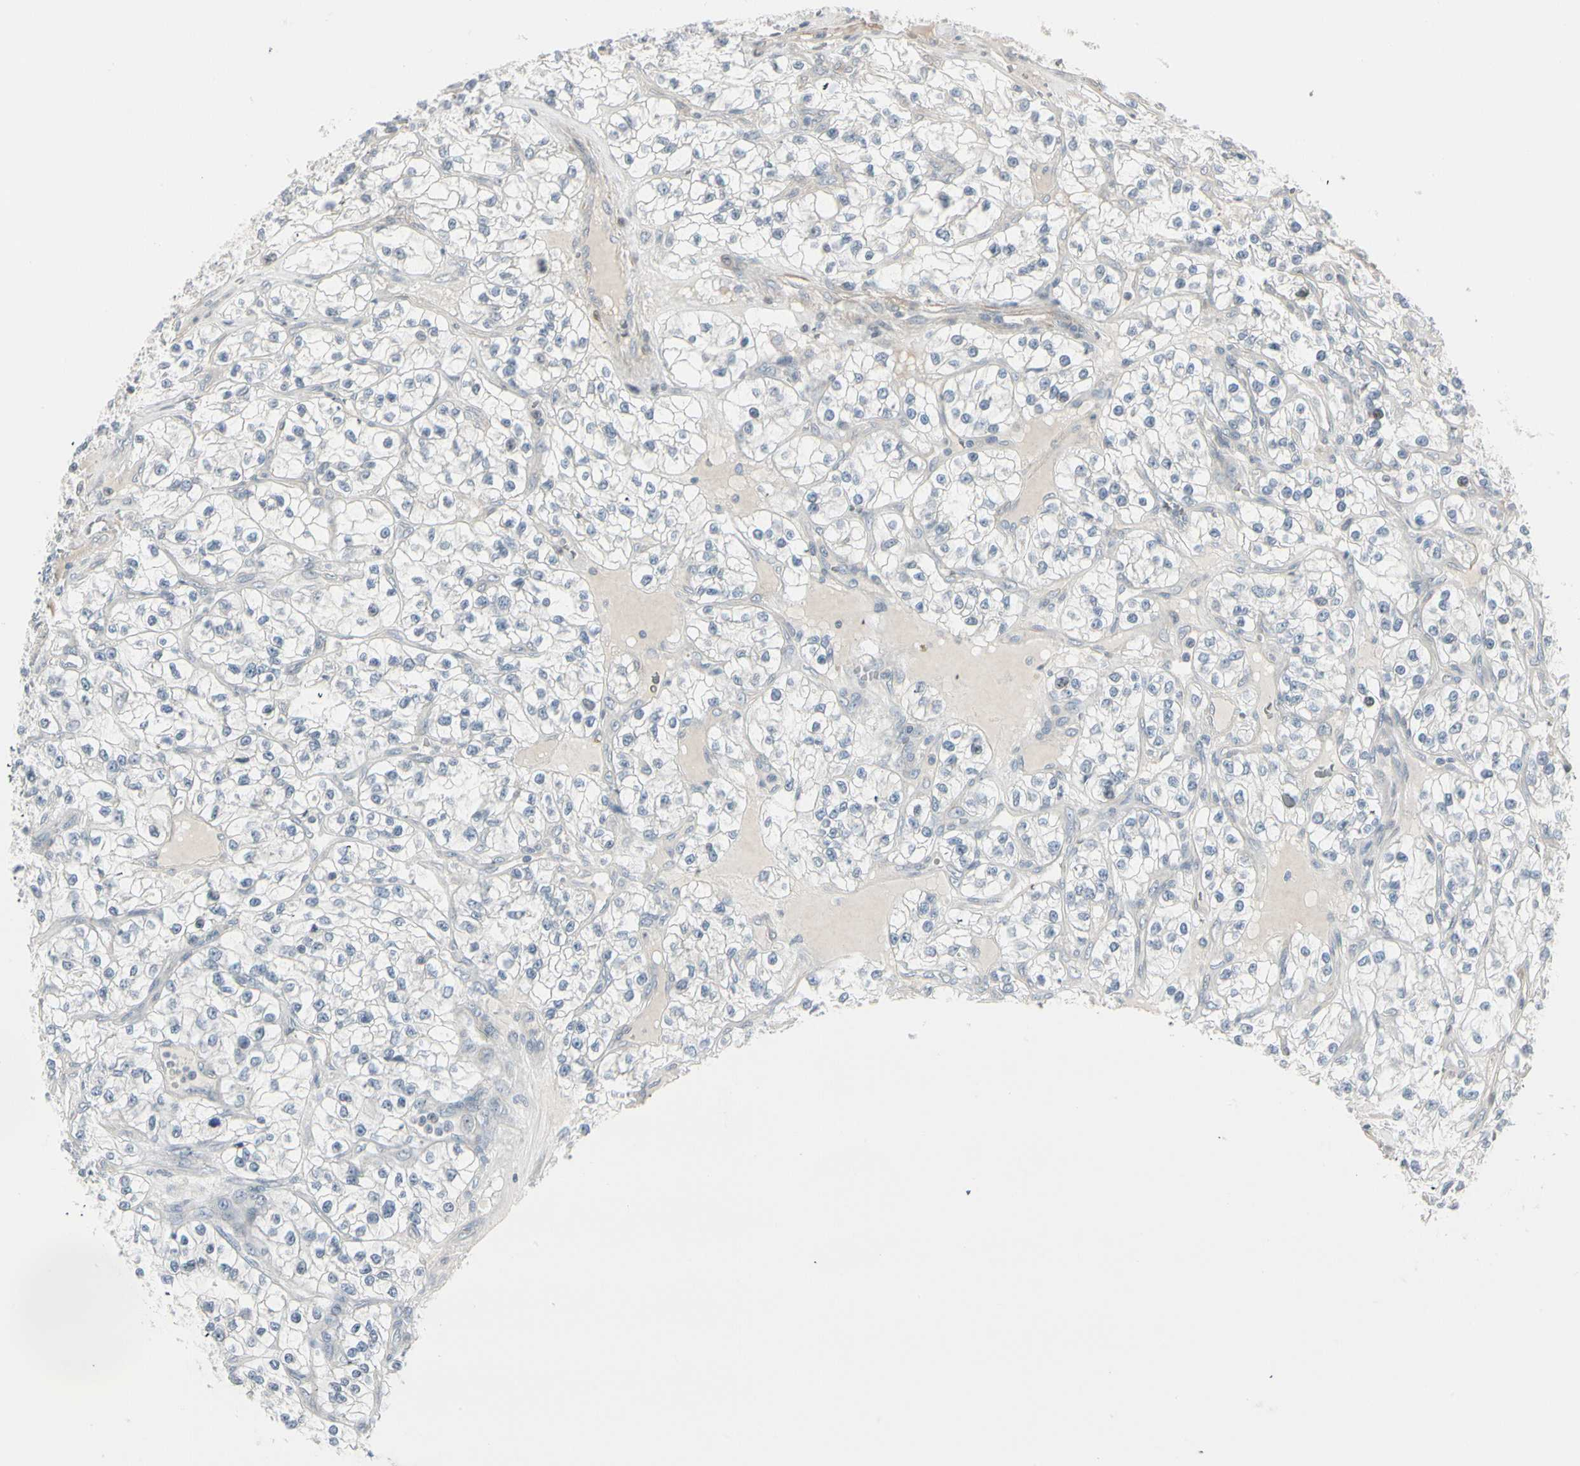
{"staining": {"intensity": "negative", "quantity": "none", "location": "none"}, "tissue": "renal cancer", "cell_type": "Tumor cells", "image_type": "cancer", "snomed": [{"axis": "morphology", "description": "Adenocarcinoma, NOS"}, {"axis": "topography", "description": "Kidney"}], "caption": "Human renal cancer stained for a protein using immunohistochemistry displays no staining in tumor cells.", "gene": "DMPK", "patient": {"sex": "female", "age": 57}}